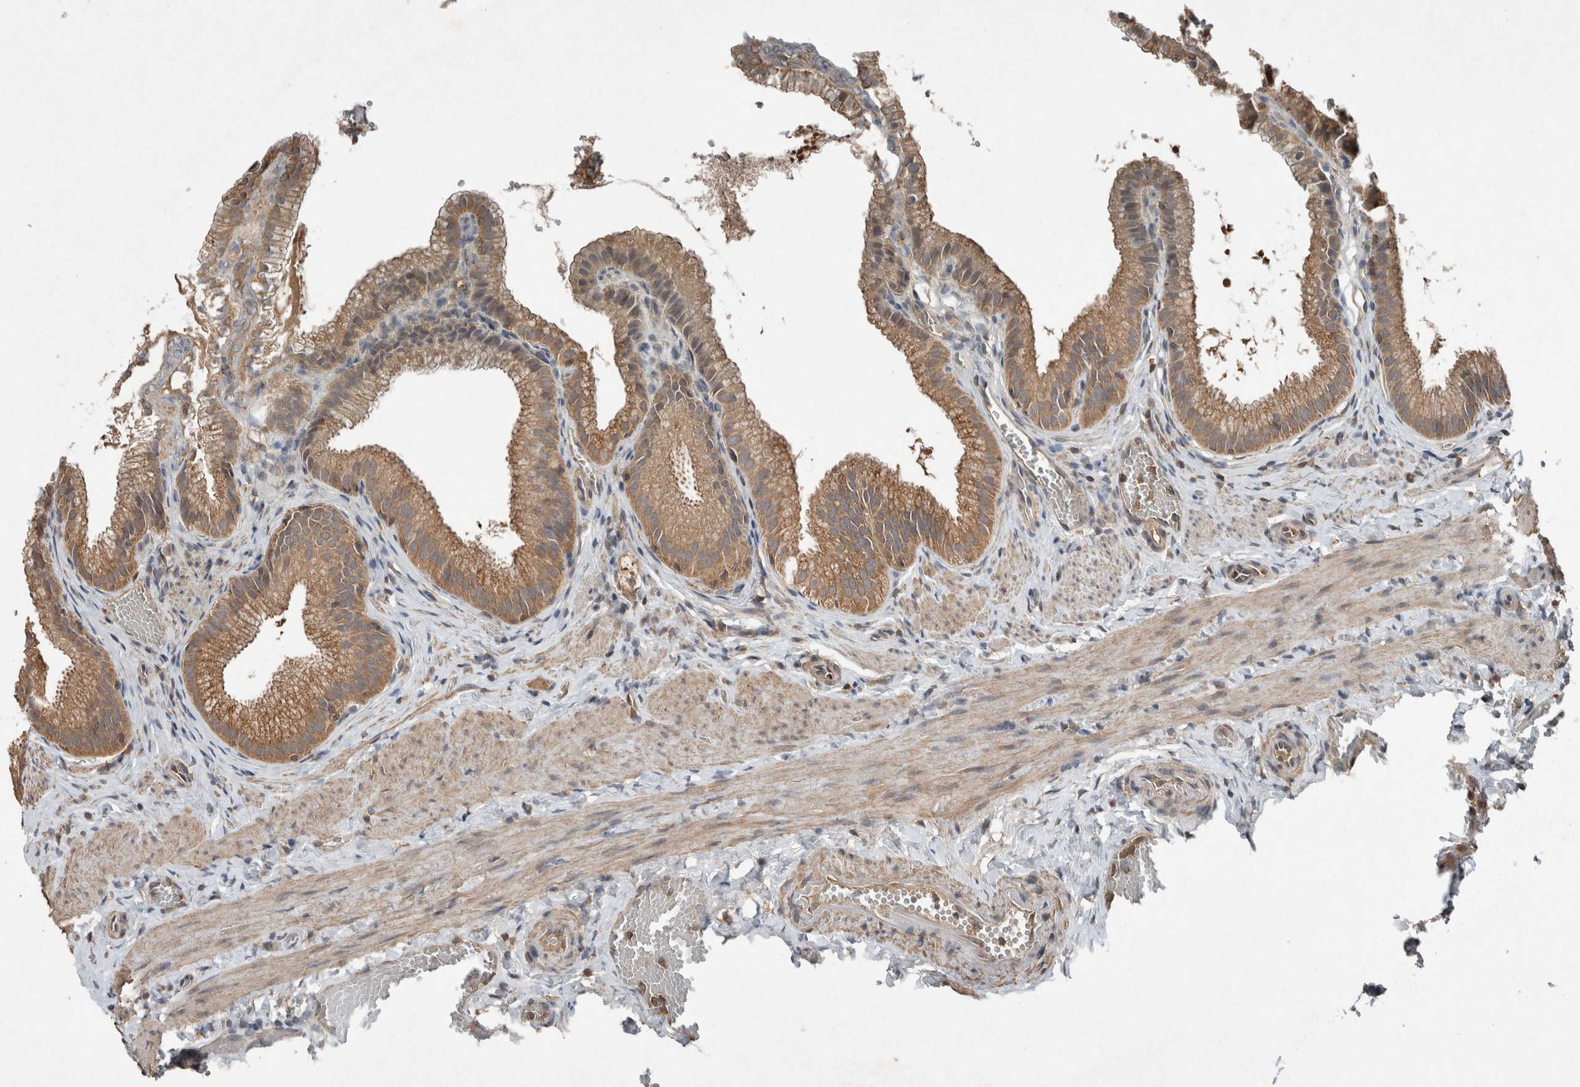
{"staining": {"intensity": "moderate", "quantity": ">75%", "location": "cytoplasmic/membranous"}, "tissue": "gallbladder", "cell_type": "Glandular cells", "image_type": "normal", "snomed": [{"axis": "morphology", "description": "Normal tissue, NOS"}, {"axis": "topography", "description": "Gallbladder"}], "caption": "Normal gallbladder was stained to show a protein in brown. There is medium levels of moderate cytoplasmic/membranous expression in approximately >75% of glandular cells.", "gene": "KLK14", "patient": {"sex": "male", "age": 38}}